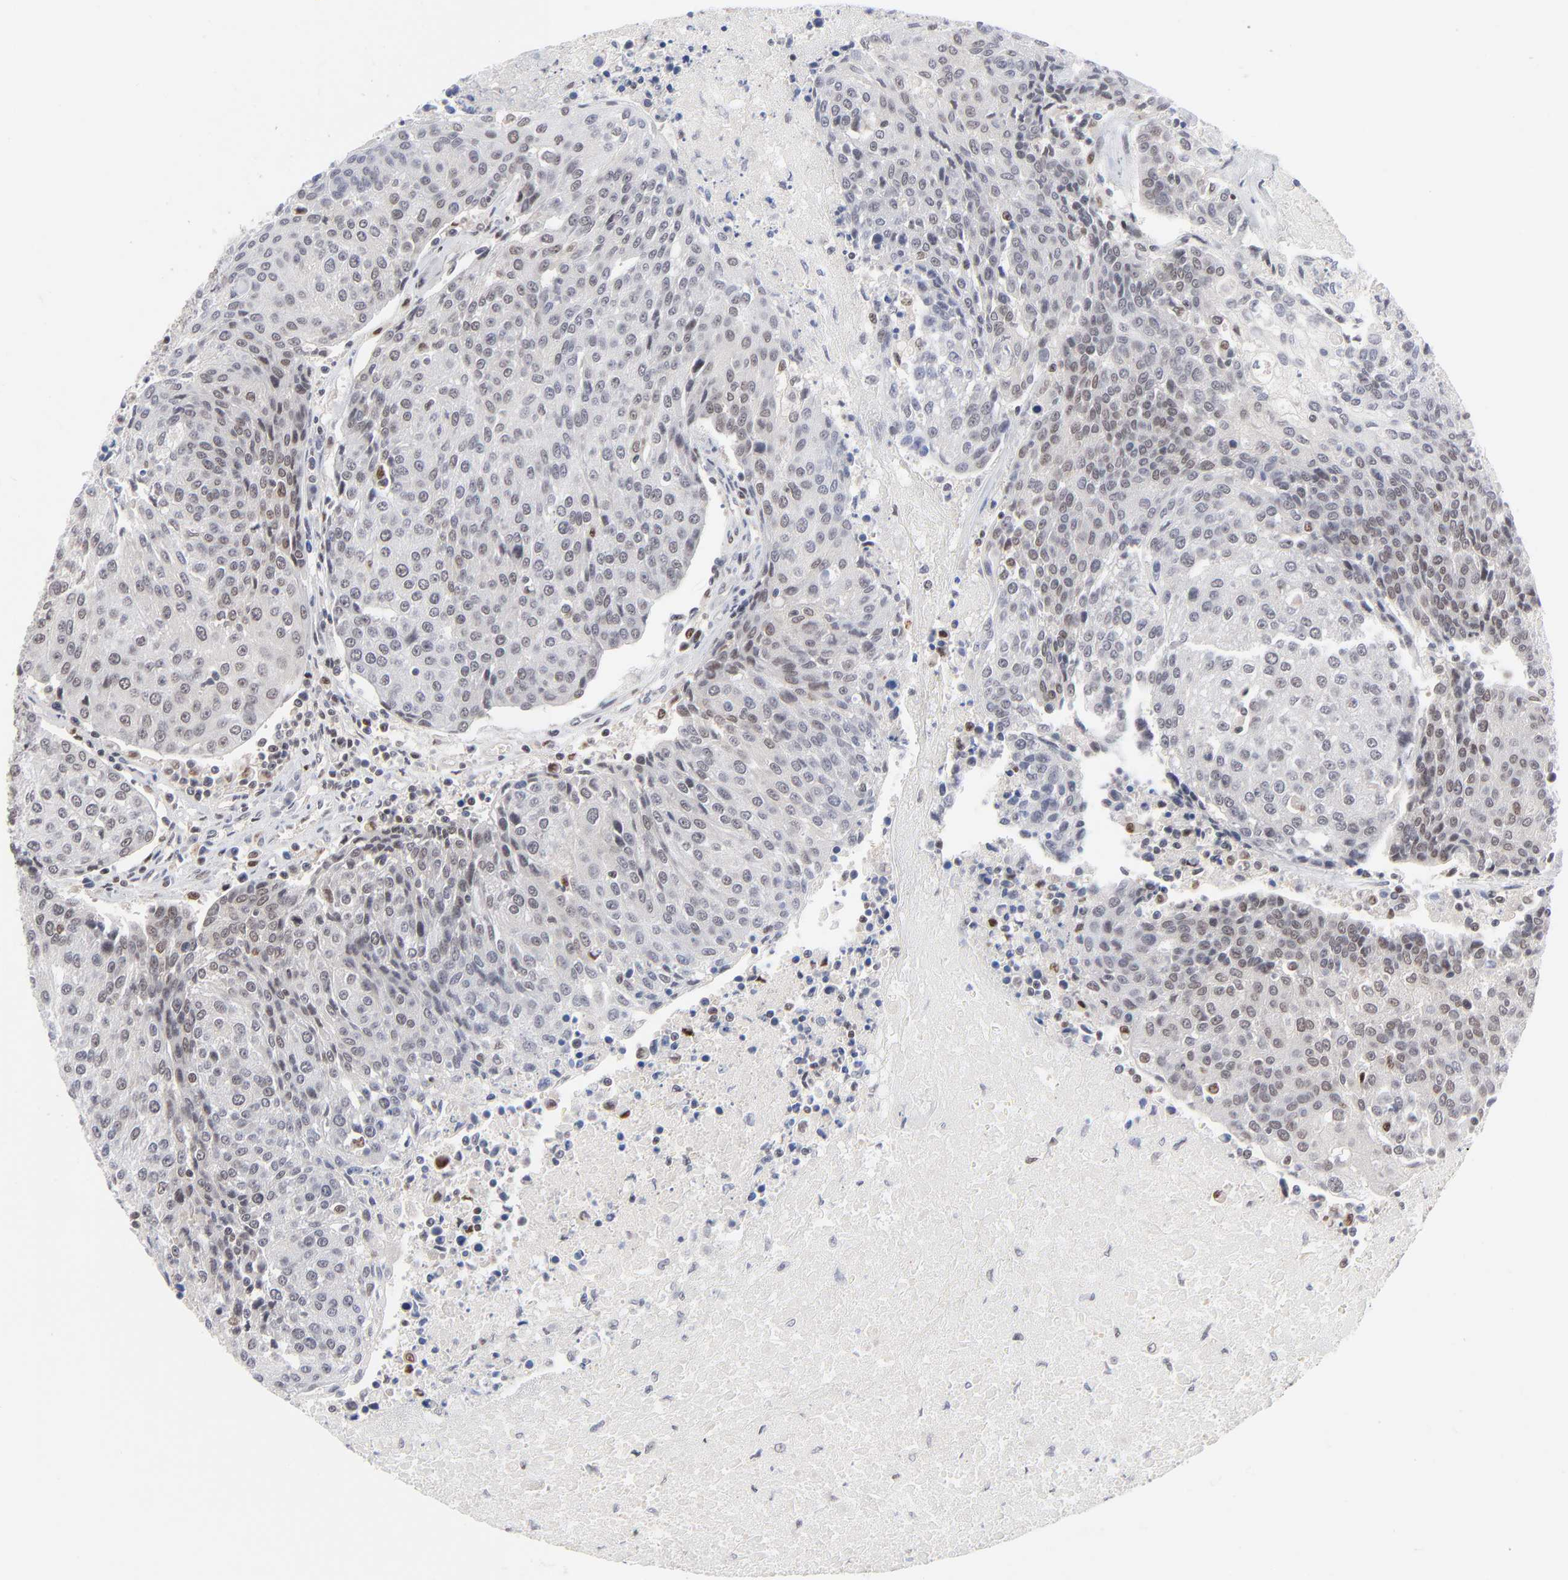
{"staining": {"intensity": "weak", "quantity": "25%-75%", "location": "nuclear"}, "tissue": "urothelial cancer", "cell_type": "Tumor cells", "image_type": "cancer", "snomed": [{"axis": "morphology", "description": "Urothelial carcinoma, High grade"}, {"axis": "topography", "description": "Urinary bladder"}], "caption": "DAB immunohistochemical staining of human urothelial carcinoma (high-grade) exhibits weak nuclear protein staining in about 25%-75% of tumor cells.", "gene": "MAX", "patient": {"sex": "female", "age": 85}}